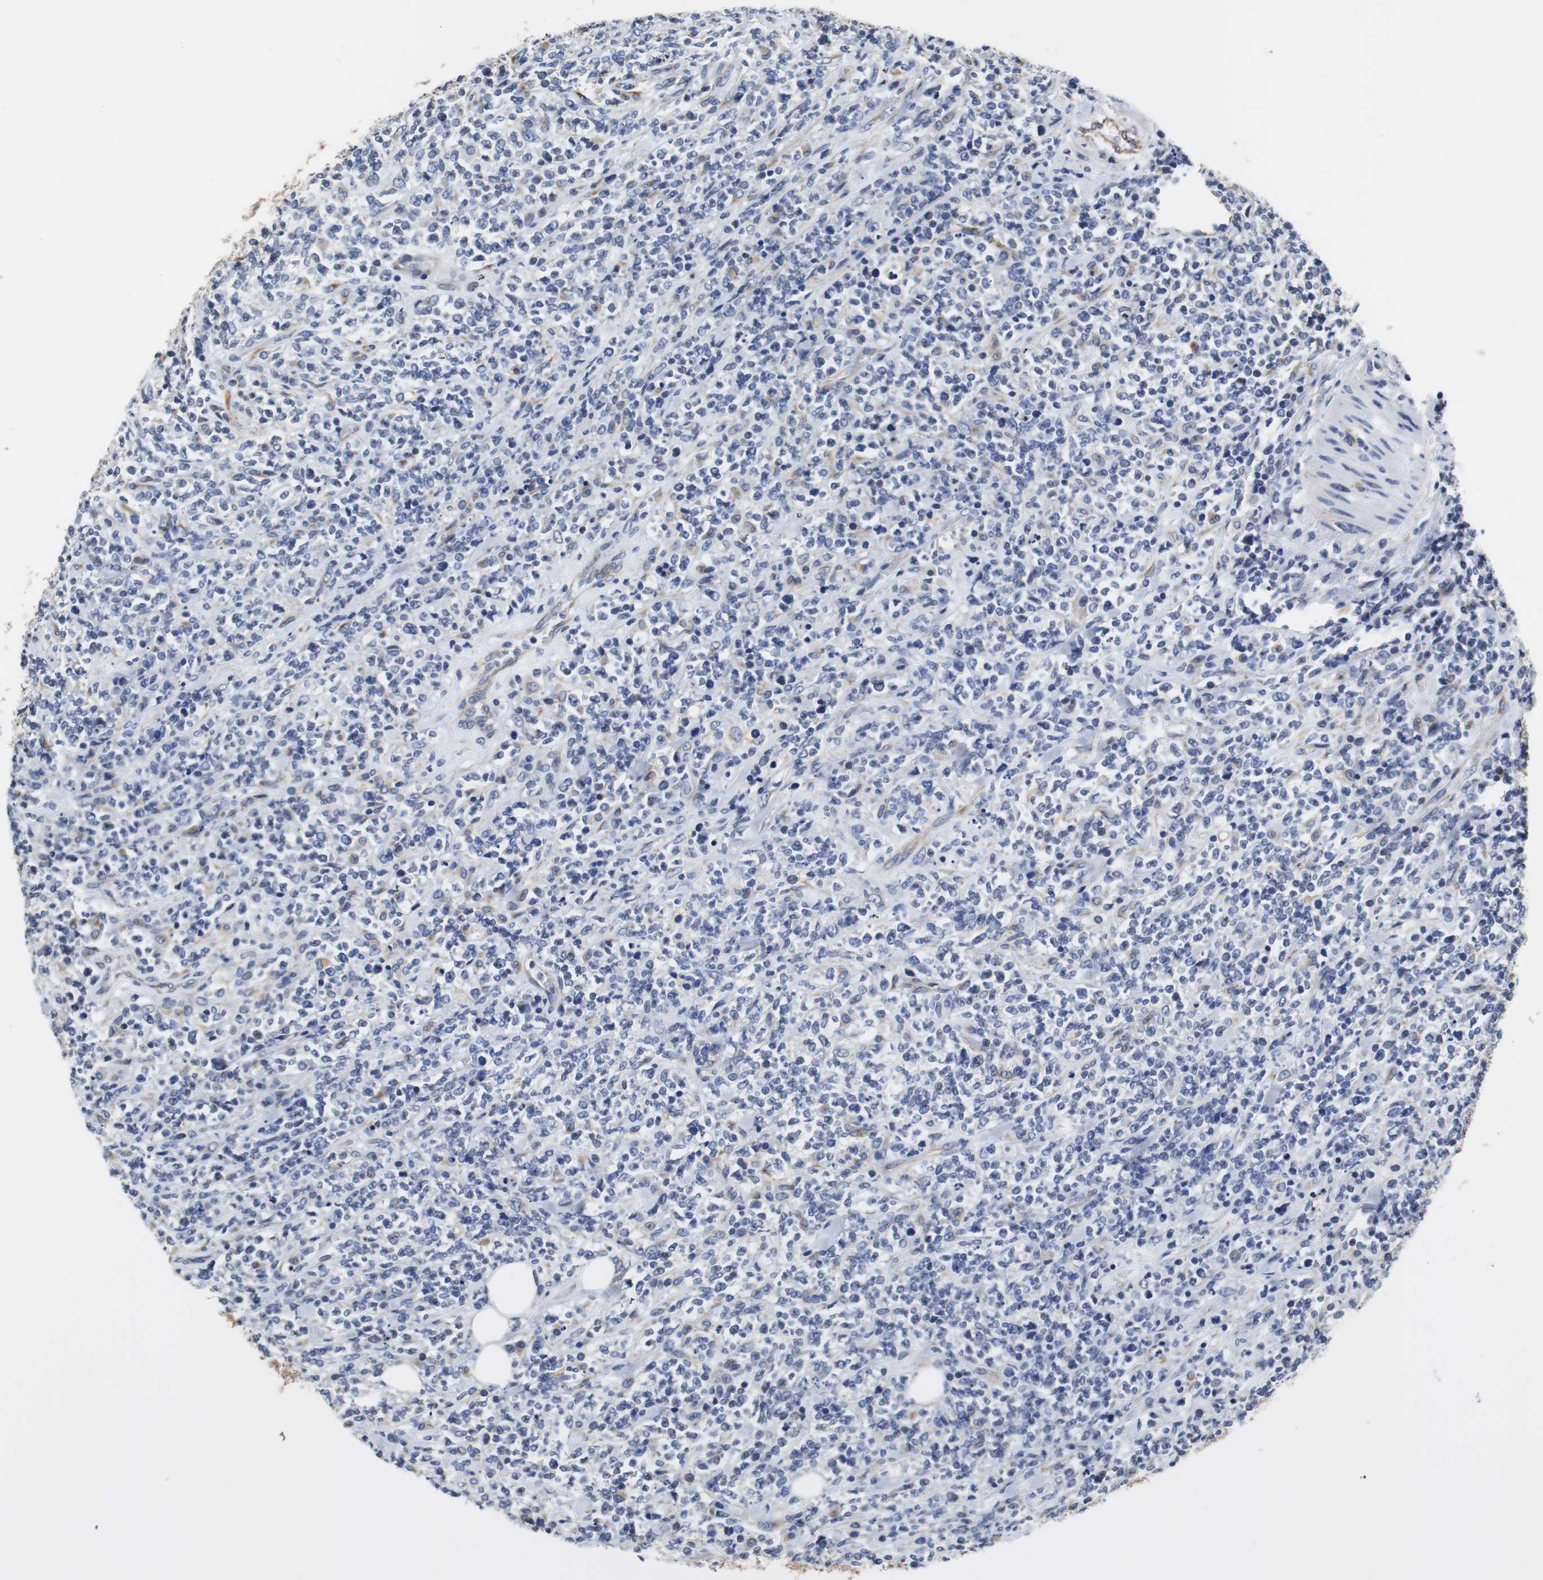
{"staining": {"intensity": "negative", "quantity": "none", "location": "none"}, "tissue": "lymphoma", "cell_type": "Tumor cells", "image_type": "cancer", "snomed": [{"axis": "morphology", "description": "Malignant lymphoma, non-Hodgkin's type, High grade"}, {"axis": "topography", "description": "Soft tissue"}], "caption": "Micrograph shows no significant protein staining in tumor cells of lymphoma.", "gene": "PCK1", "patient": {"sex": "male", "age": 18}}